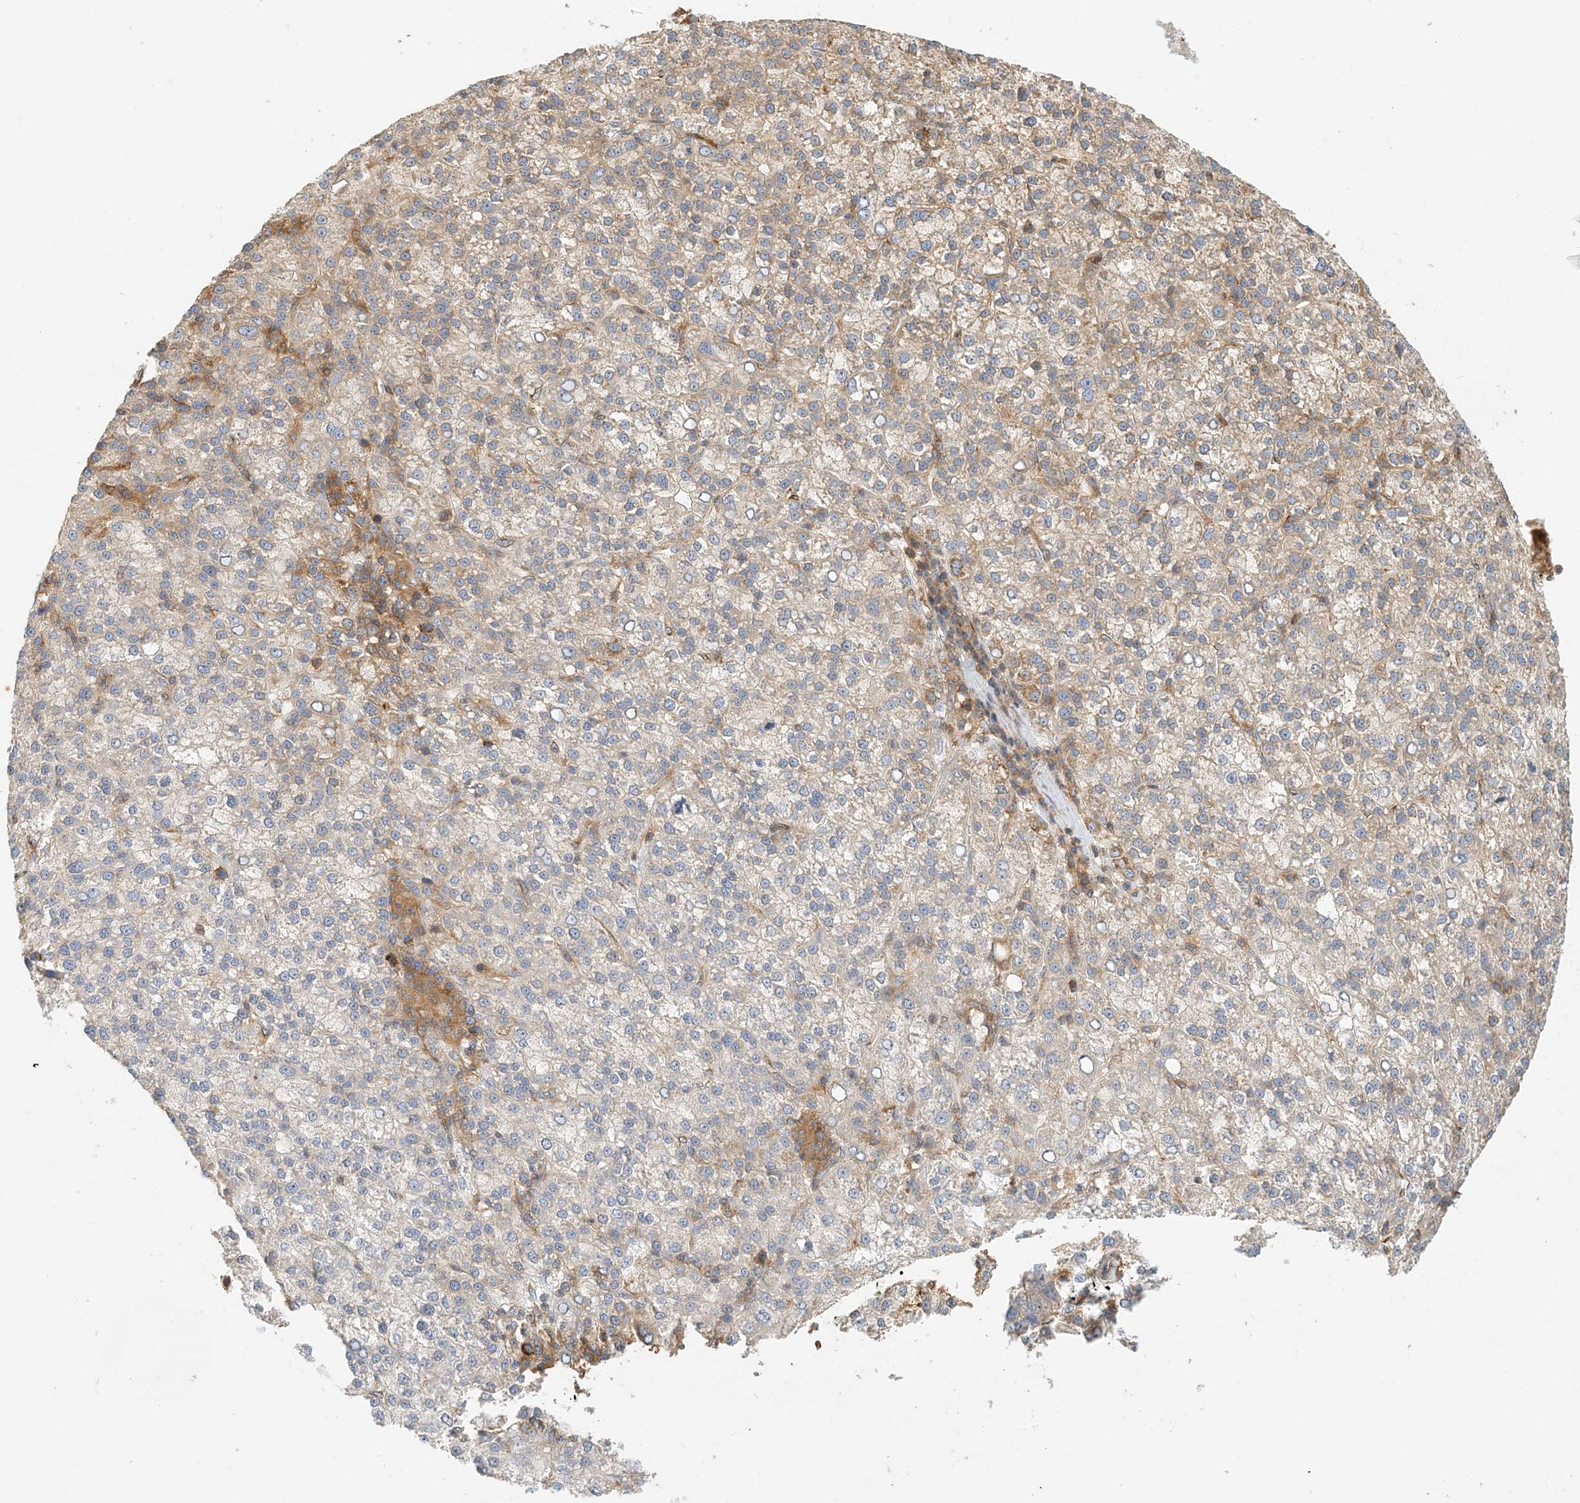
{"staining": {"intensity": "weak", "quantity": "<25%", "location": "cytoplasmic/membranous"}, "tissue": "liver cancer", "cell_type": "Tumor cells", "image_type": "cancer", "snomed": [{"axis": "morphology", "description": "Carcinoma, Hepatocellular, NOS"}, {"axis": "topography", "description": "Liver"}], "caption": "Protein analysis of hepatocellular carcinoma (liver) exhibits no significant staining in tumor cells.", "gene": "COLEC11", "patient": {"sex": "female", "age": 58}}